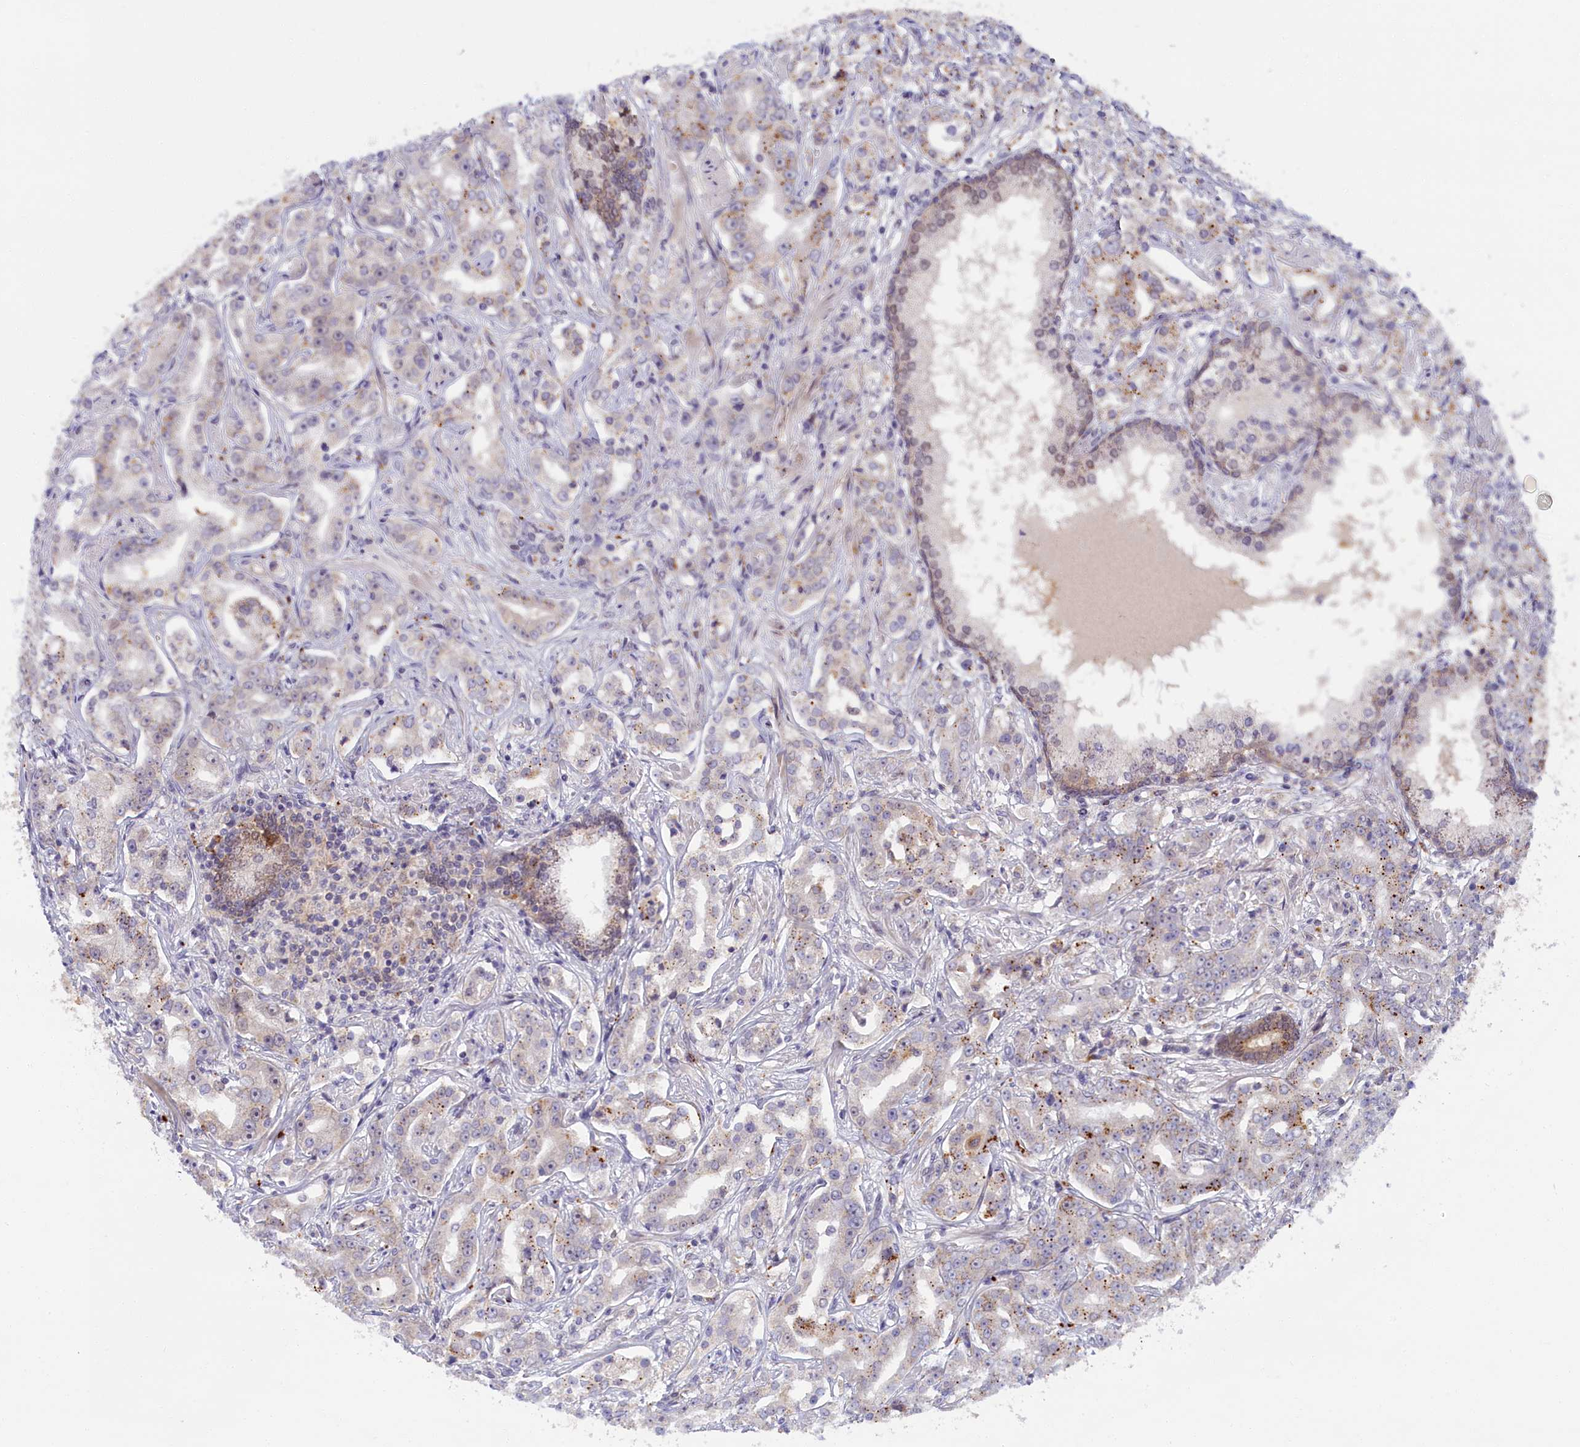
{"staining": {"intensity": "moderate", "quantity": "25%-75%", "location": "cytoplasmic/membranous,nuclear"}, "tissue": "prostate cancer", "cell_type": "Tumor cells", "image_type": "cancer", "snomed": [{"axis": "morphology", "description": "Adenocarcinoma, High grade"}, {"axis": "topography", "description": "Prostate"}], "caption": "A brown stain shows moderate cytoplasmic/membranous and nuclear staining of a protein in prostate high-grade adenocarcinoma tumor cells.", "gene": "FCSK", "patient": {"sex": "male", "age": 63}}